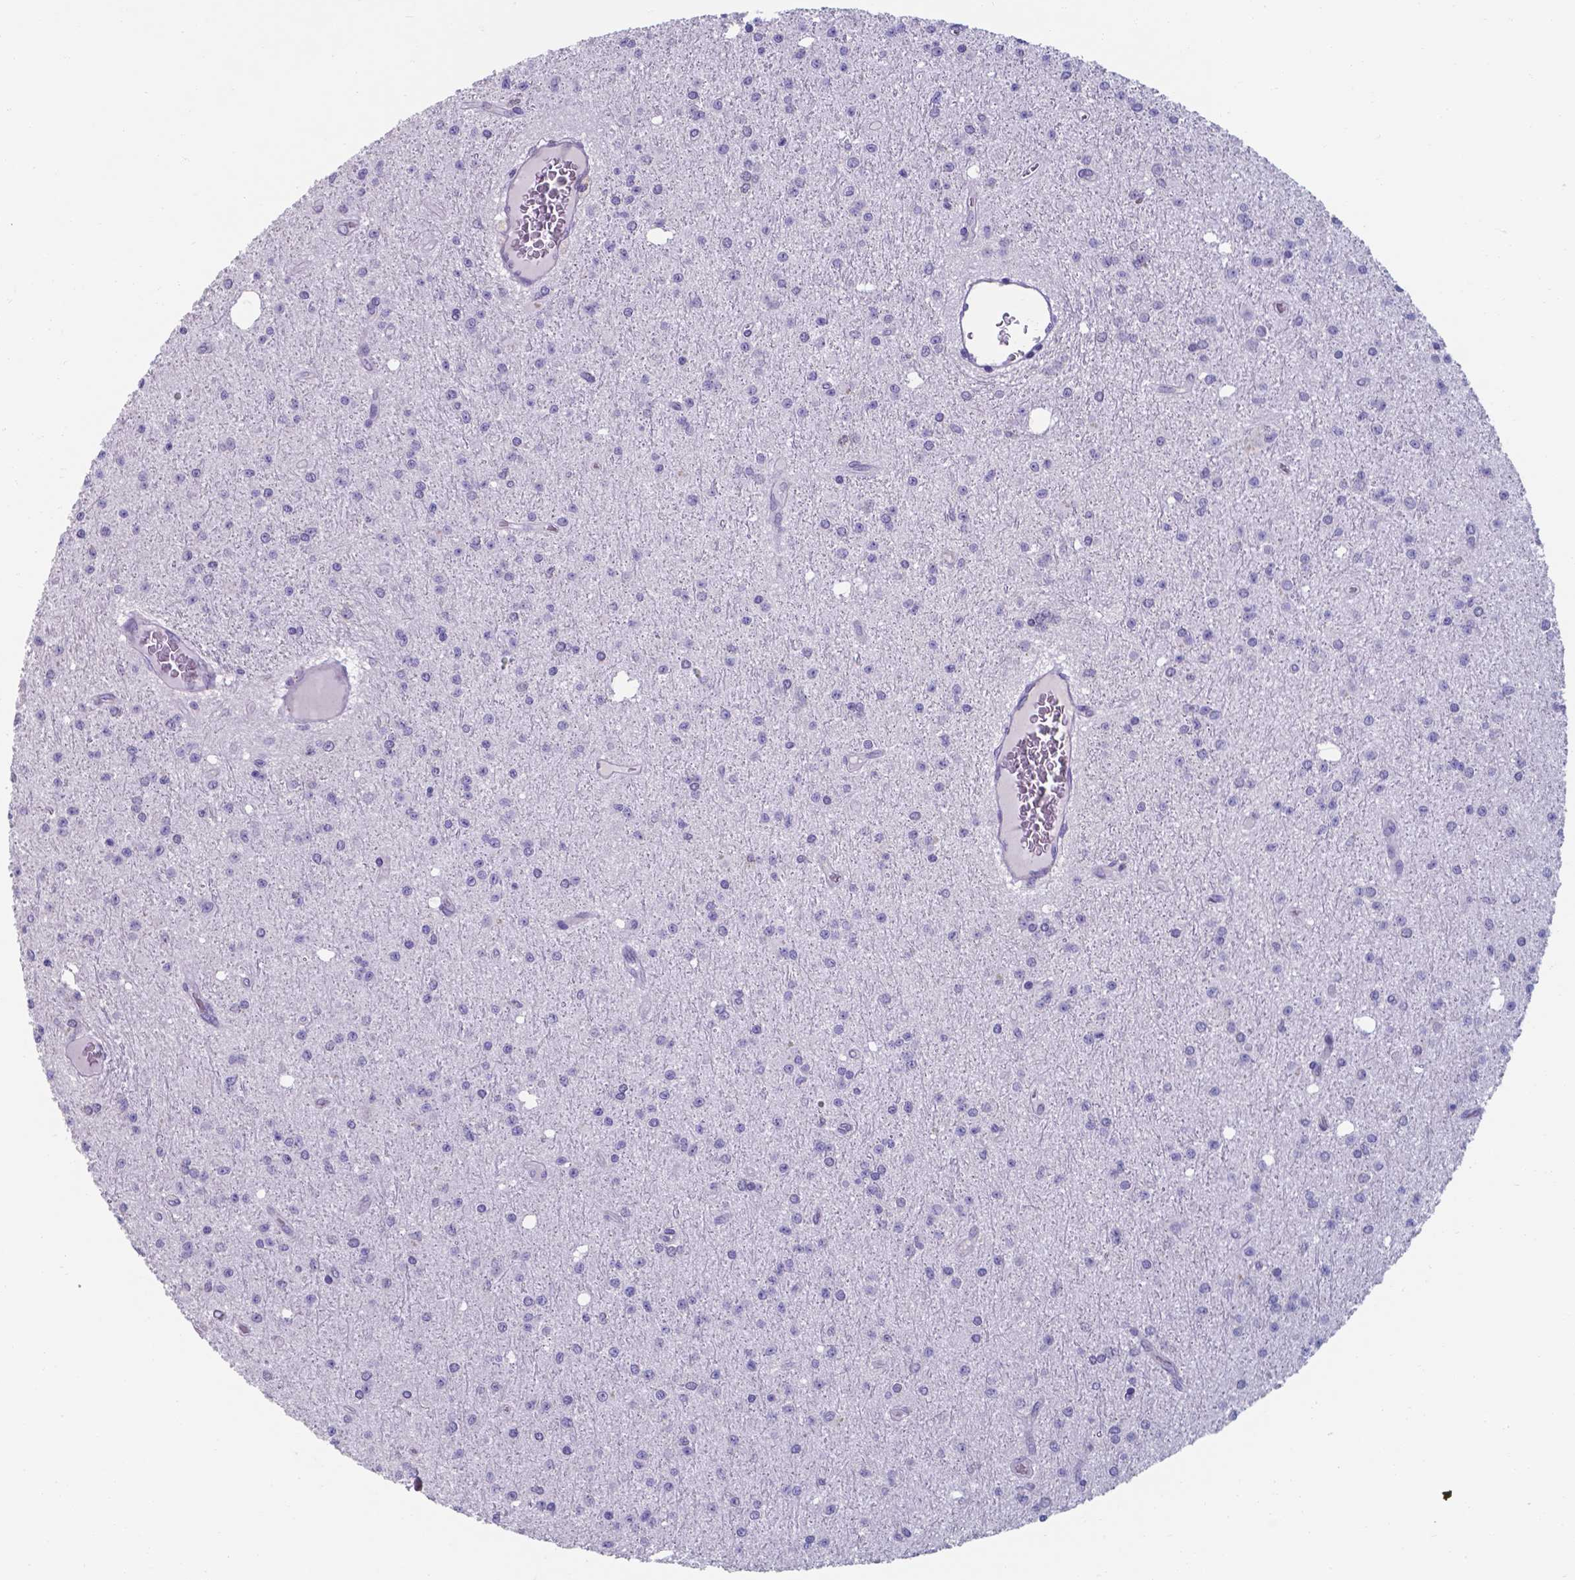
{"staining": {"intensity": "negative", "quantity": "none", "location": "none"}, "tissue": "glioma", "cell_type": "Tumor cells", "image_type": "cancer", "snomed": [{"axis": "morphology", "description": "Glioma, malignant, Low grade"}, {"axis": "topography", "description": "Brain"}], "caption": "A histopathology image of glioma stained for a protein exhibits no brown staining in tumor cells. The staining is performed using DAB (3,3'-diaminobenzidine) brown chromogen with nuclei counter-stained in using hematoxylin.", "gene": "UBE2J1", "patient": {"sex": "male", "age": 27}}